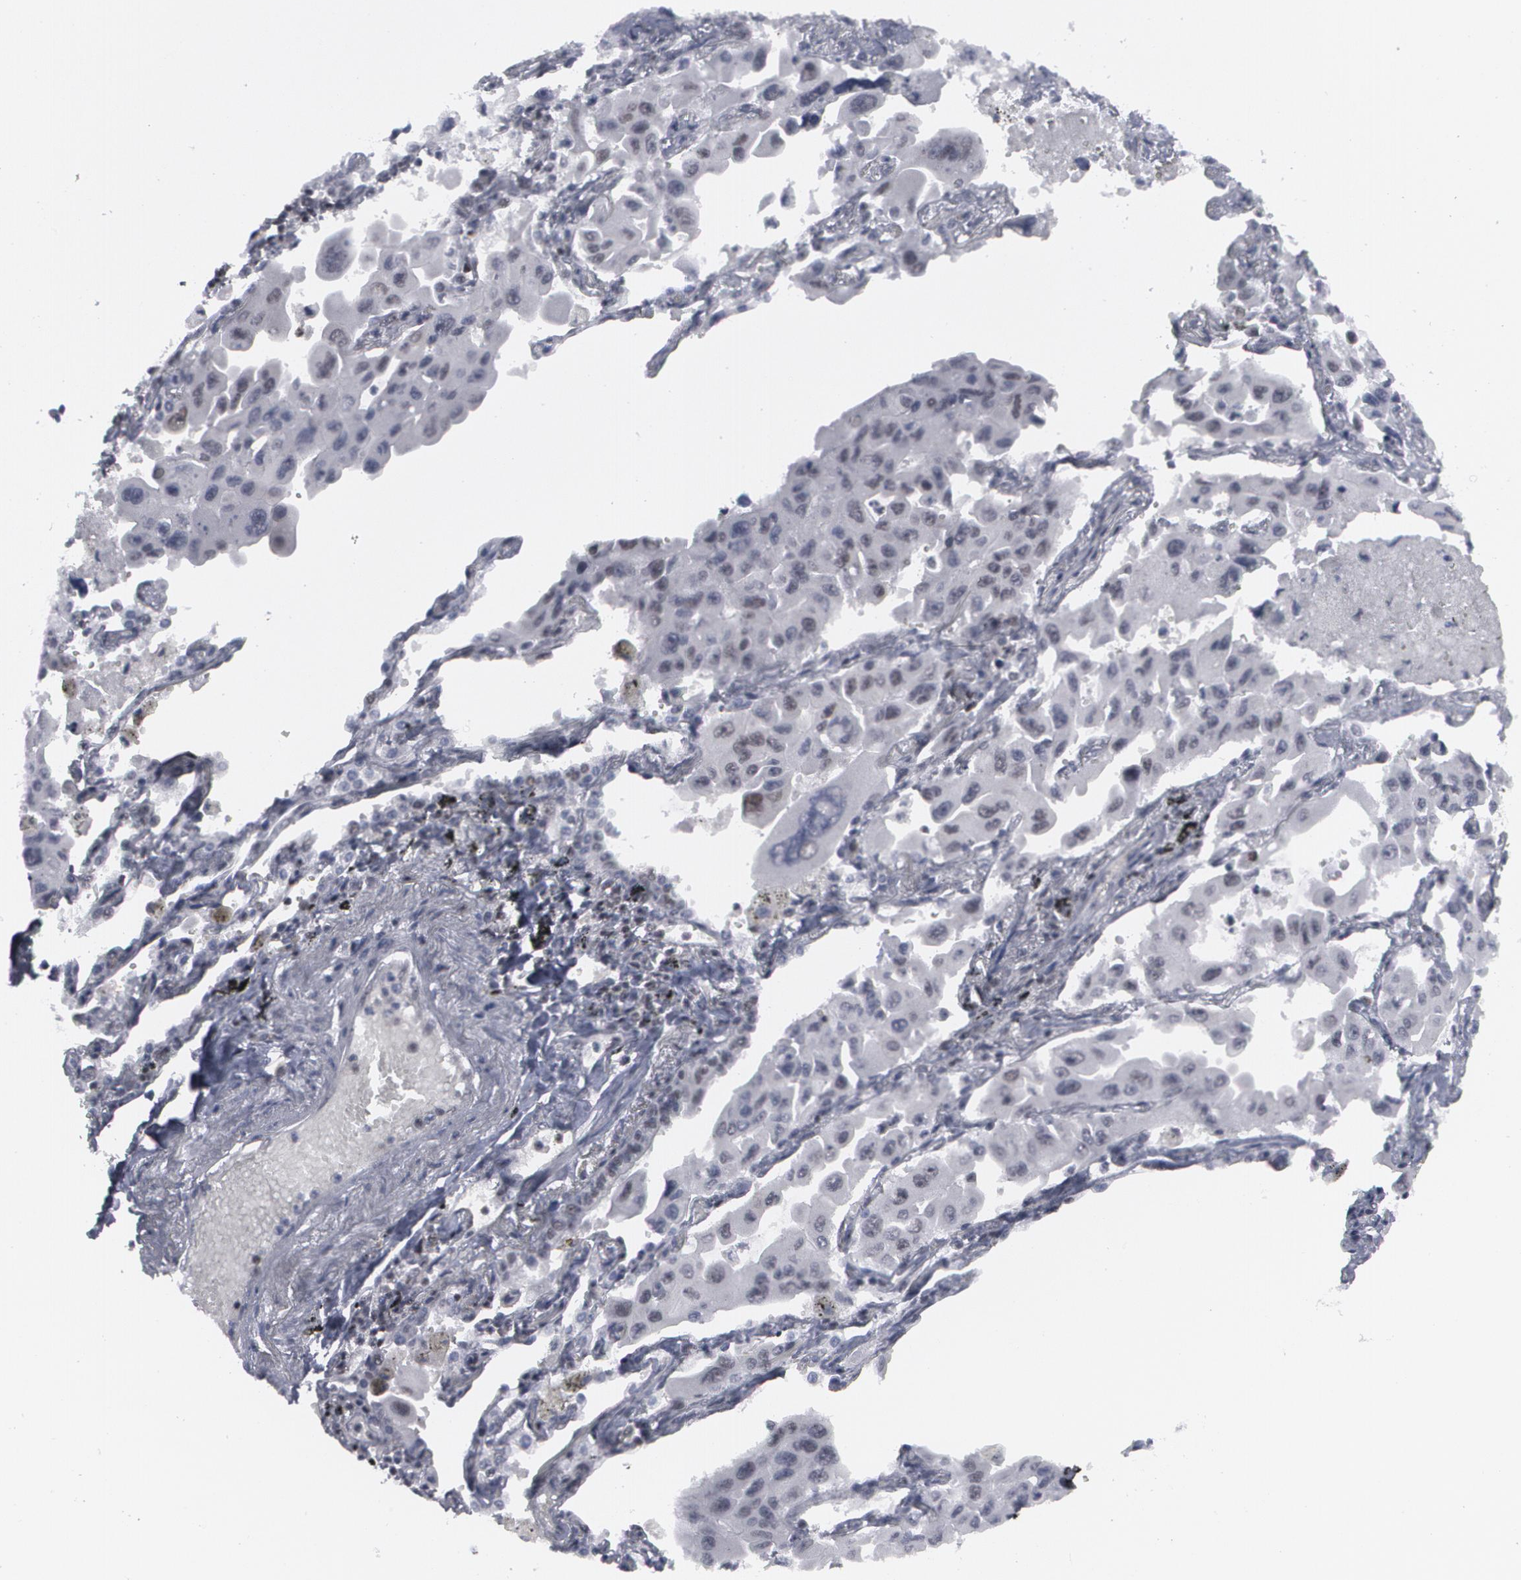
{"staining": {"intensity": "negative", "quantity": "none", "location": "none"}, "tissue": "lung cancer", "cell_type": "Tumor cells", "image_type": "cancer", "snomed": [{"axis": "morphology", "description": "Adenocarcinoma, NOS"}, {"axis": "topography", "description": "Lung"}], "caption": "This image is of lung cancer stained with IHC to label a protein in brown with the nuclei are counter-stained blue. There is no positivity in tumor cells.", "gene": "MCL1", "patient": {"sex": "male", "age": 64}}